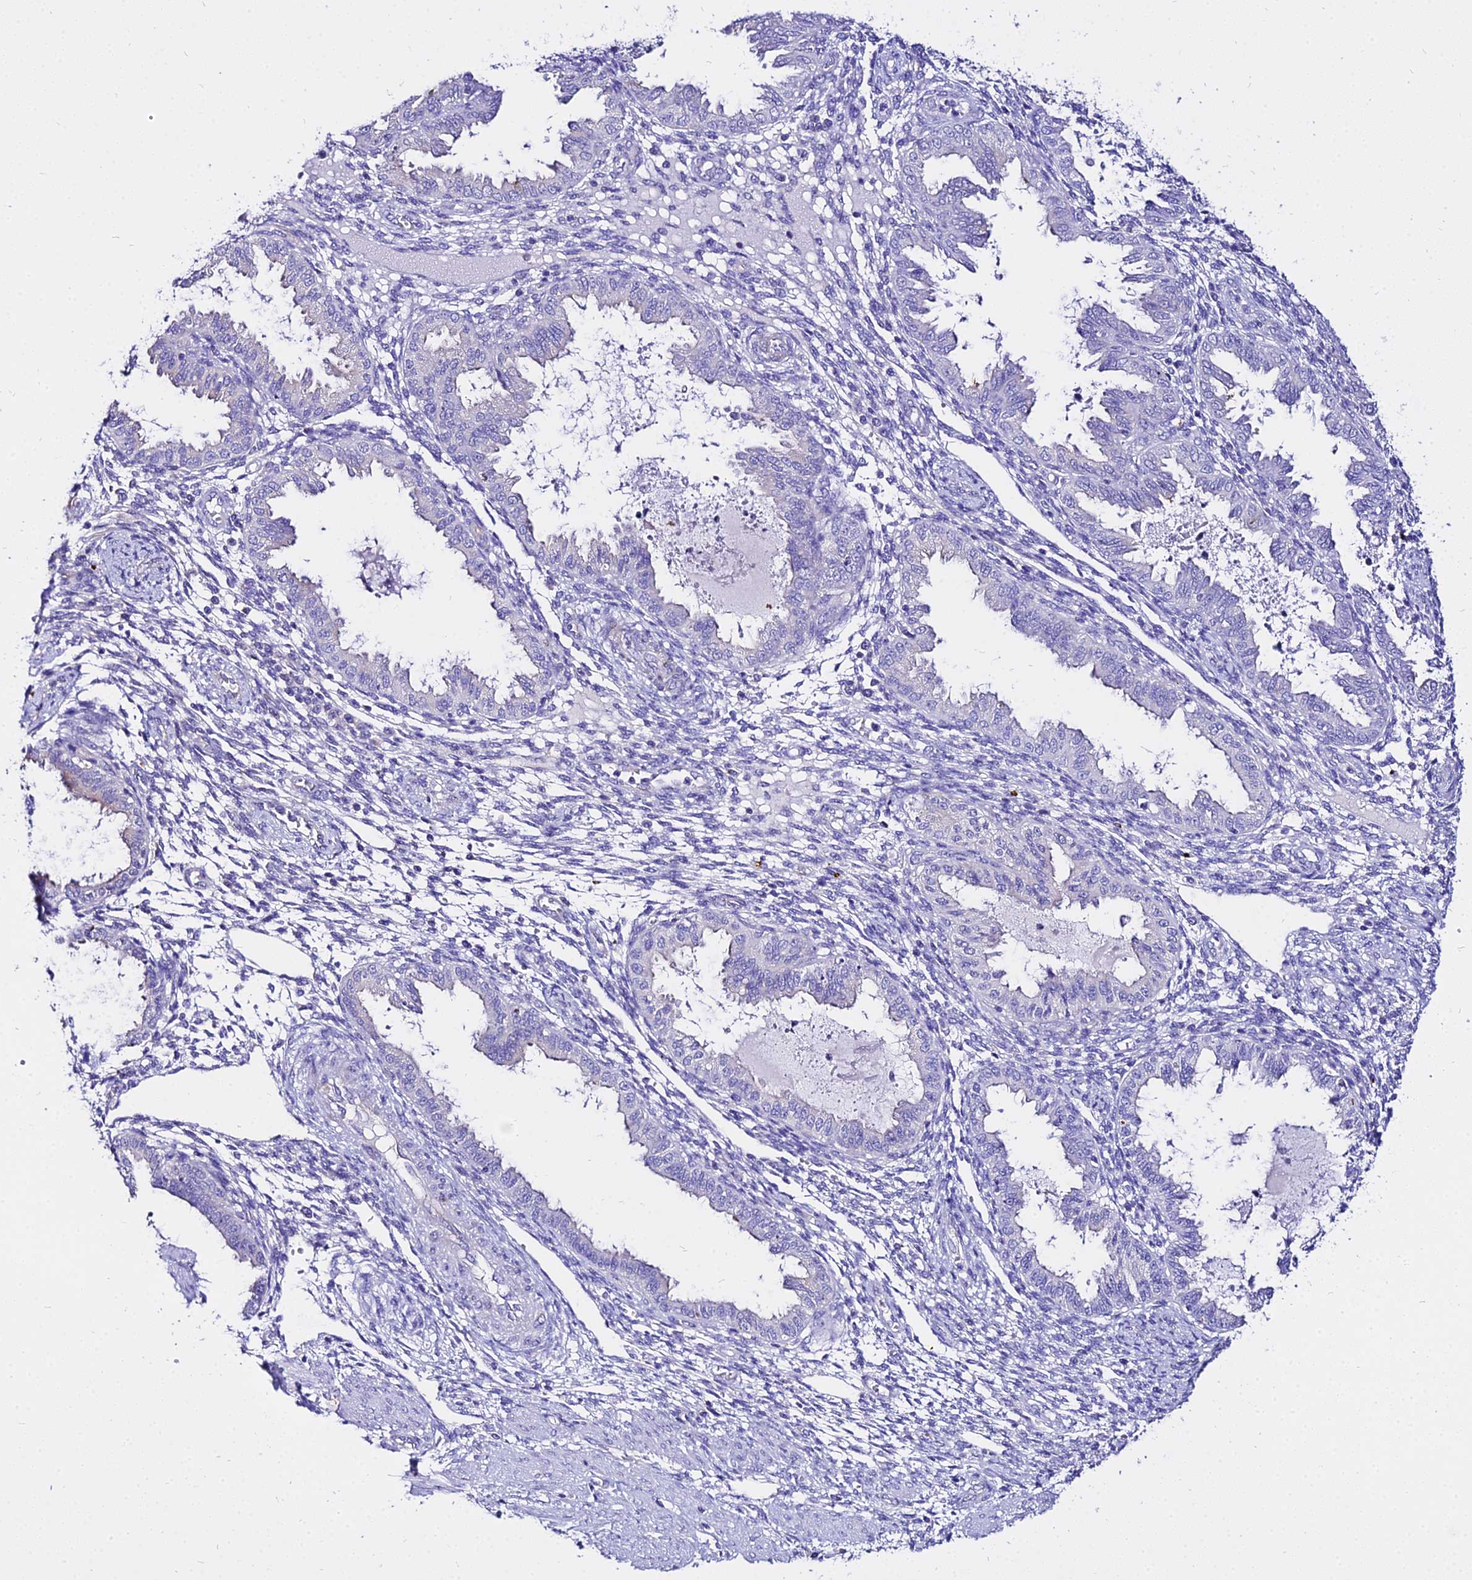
{"staining": {"intensity": "negative", "quantity": "none", "location": "none"}, "tissue": "endometrium", "cell_type": "Cells in endometrial stroma", "image_type": "normal", "snomed": [{"axis": "morphology", "description": "Normal tissue, NOS"}, {"axis": "topography", "description": "Endometrium"}], "caption": "The micrograph demonstrates no staining of cells in endometrial stroma in normal endometrium.", "gene": "TUBA1A", "patient": {"sex": "female", "age": 33}}